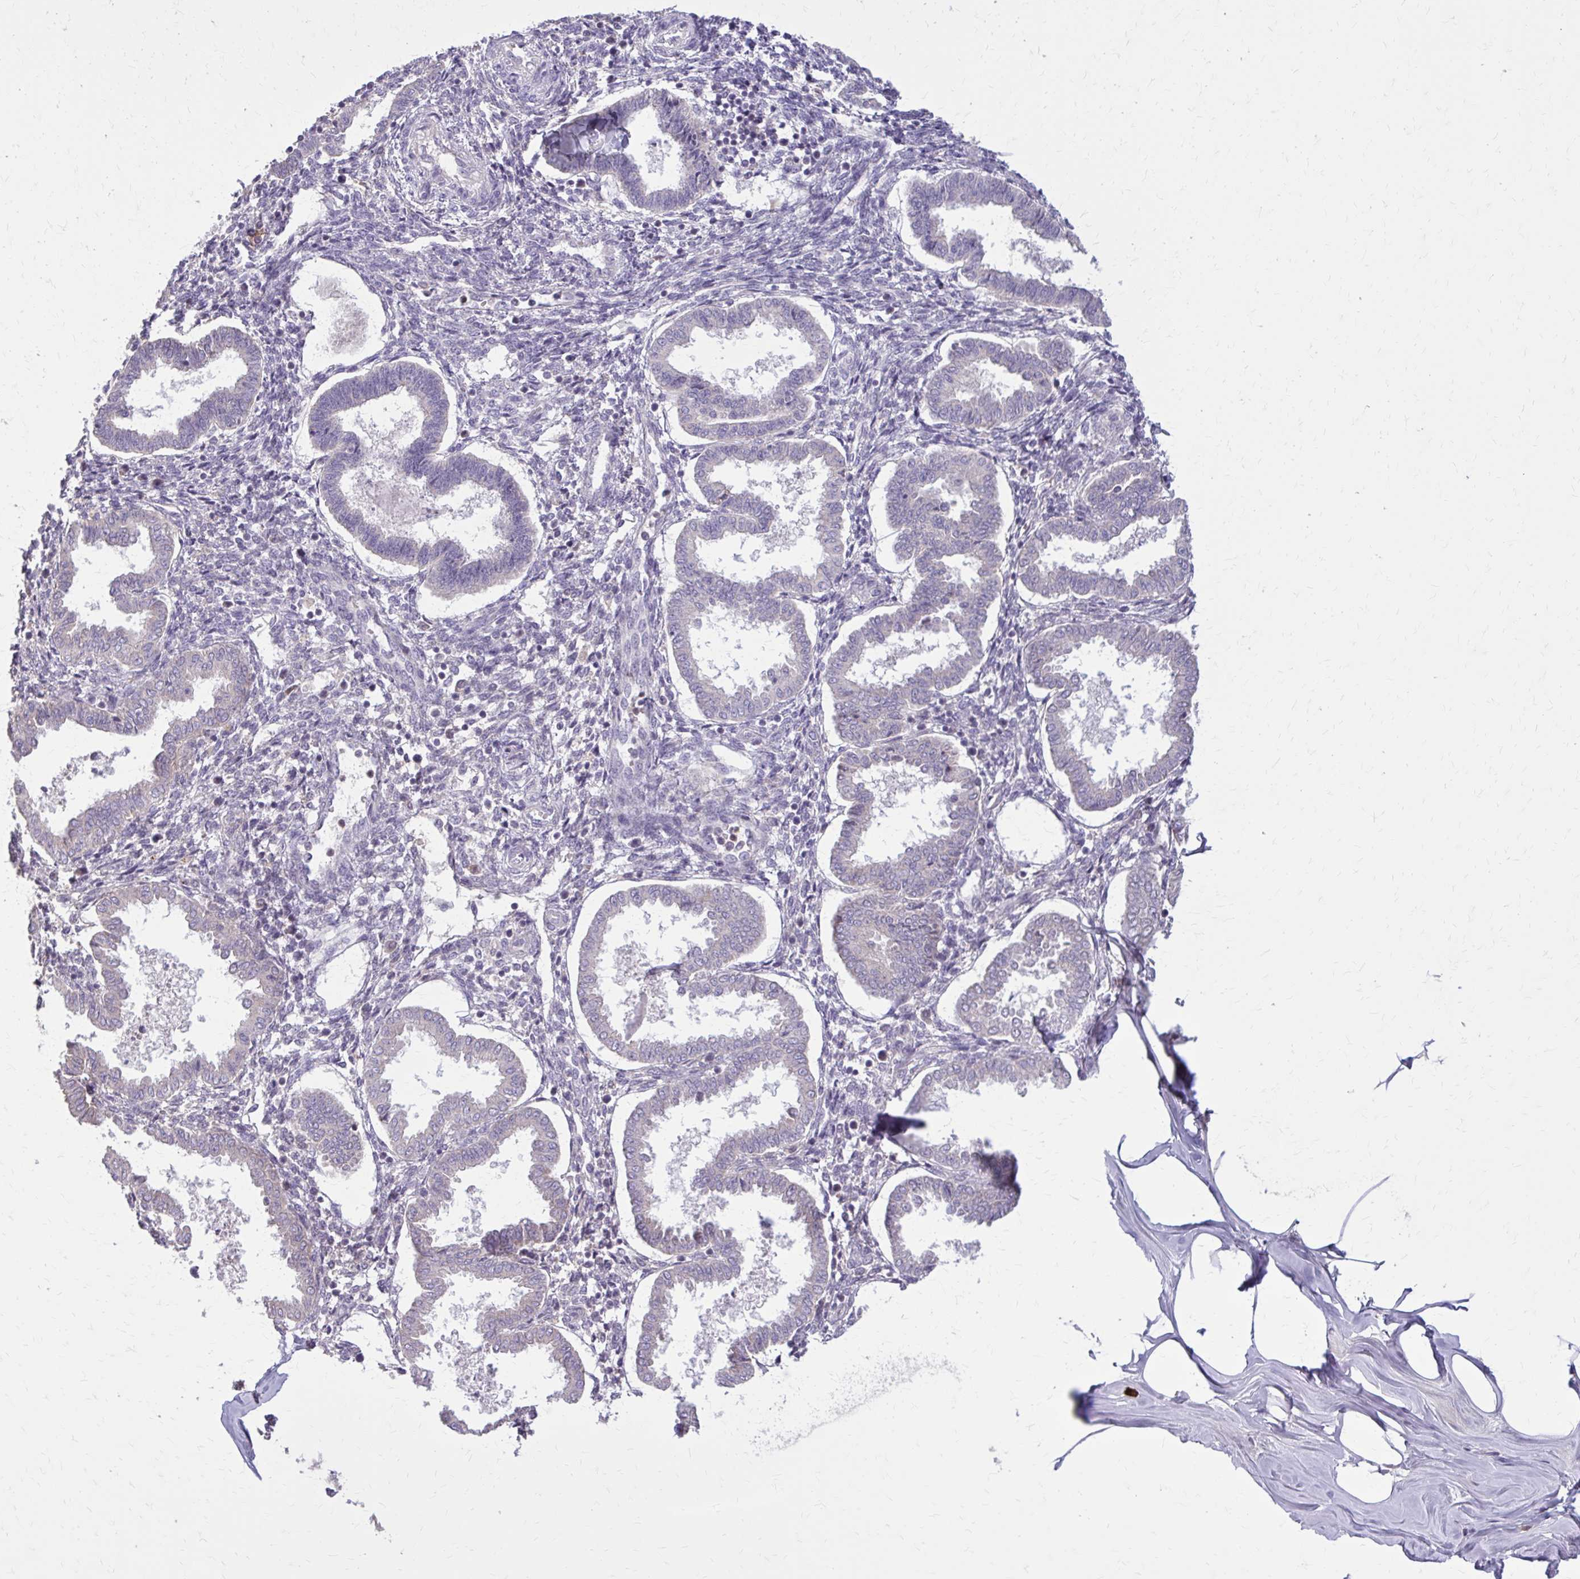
{"staining": {"intensity": "weak", "quantity": "<25%", "location": "cytoplasmic/membranous"}, "tissue": "endometrium", "cell_type": "Cells in endometrial stroma", "image_type": "normal", "snomed": [{"axis": "morphology", "description": "Normal tissue, NOS"}, {"axis": "topography", "description": "Endometrium"}], "caption": "Protein analysis of benign endometrium displays no significant expression in cells in endometrial stroma.", "gene": "NRBF2", "patient": {"sex": "female", "age": 24}}